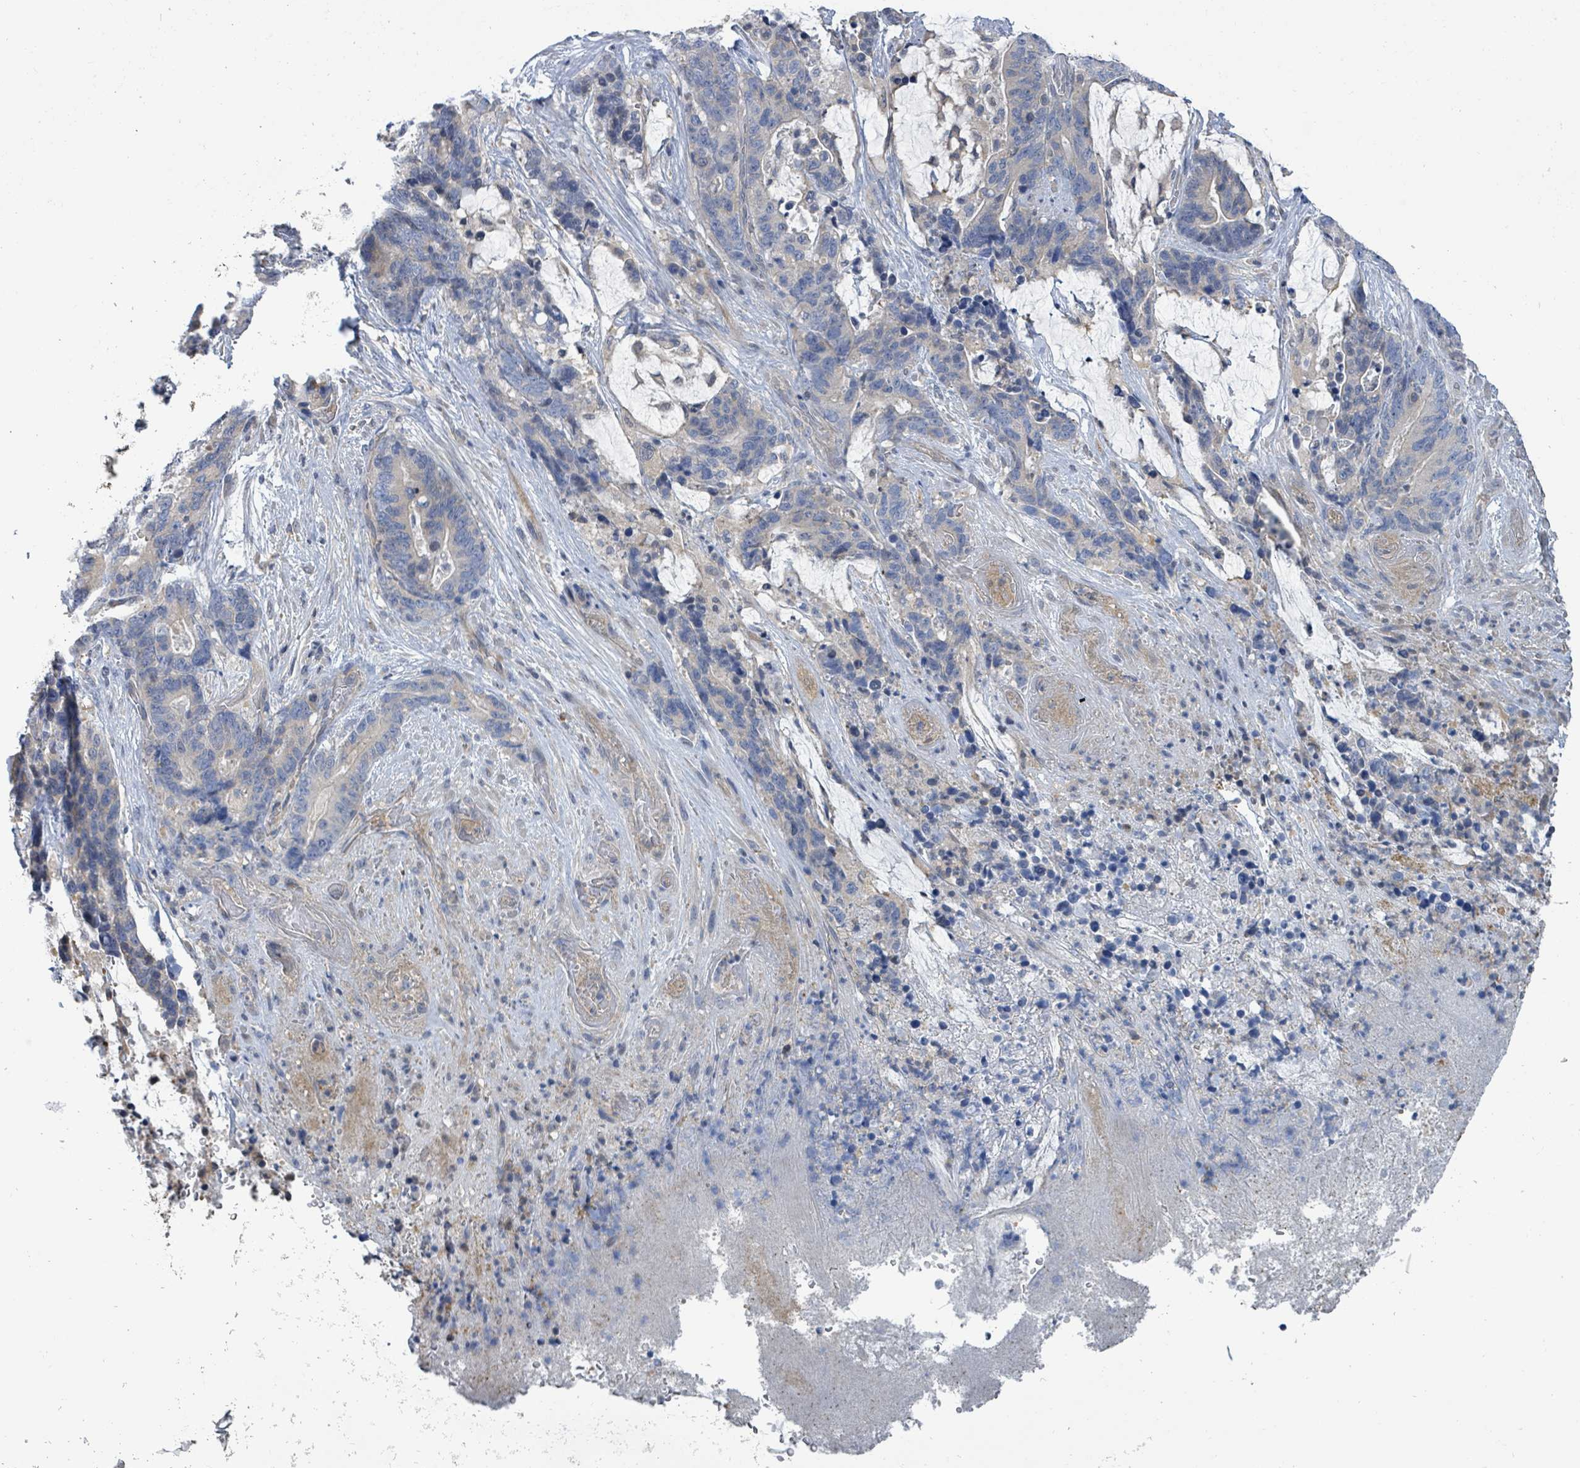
{"staining": {"intensity": "negative", "quantity": "none", "location": "none"}, "tissue": "stomach cancer", "cell_type": "Tumor cells", "image_type": "cancer", "snomed": [{"axis": "morphology", "description": "Normal tissue, NOS"}, {"axis": "morphology", "description": "Adenocarcinoma, NOS"}, {"axis": "topography", "description": "Stomach"}], "caption": "IHC micrograph of stomach adenocarcinoma stained for a protein (brown), which shows no positivity in tumor cells.", "gene": "DGKZ", "patient": {"sex": "female", "age": 64}}